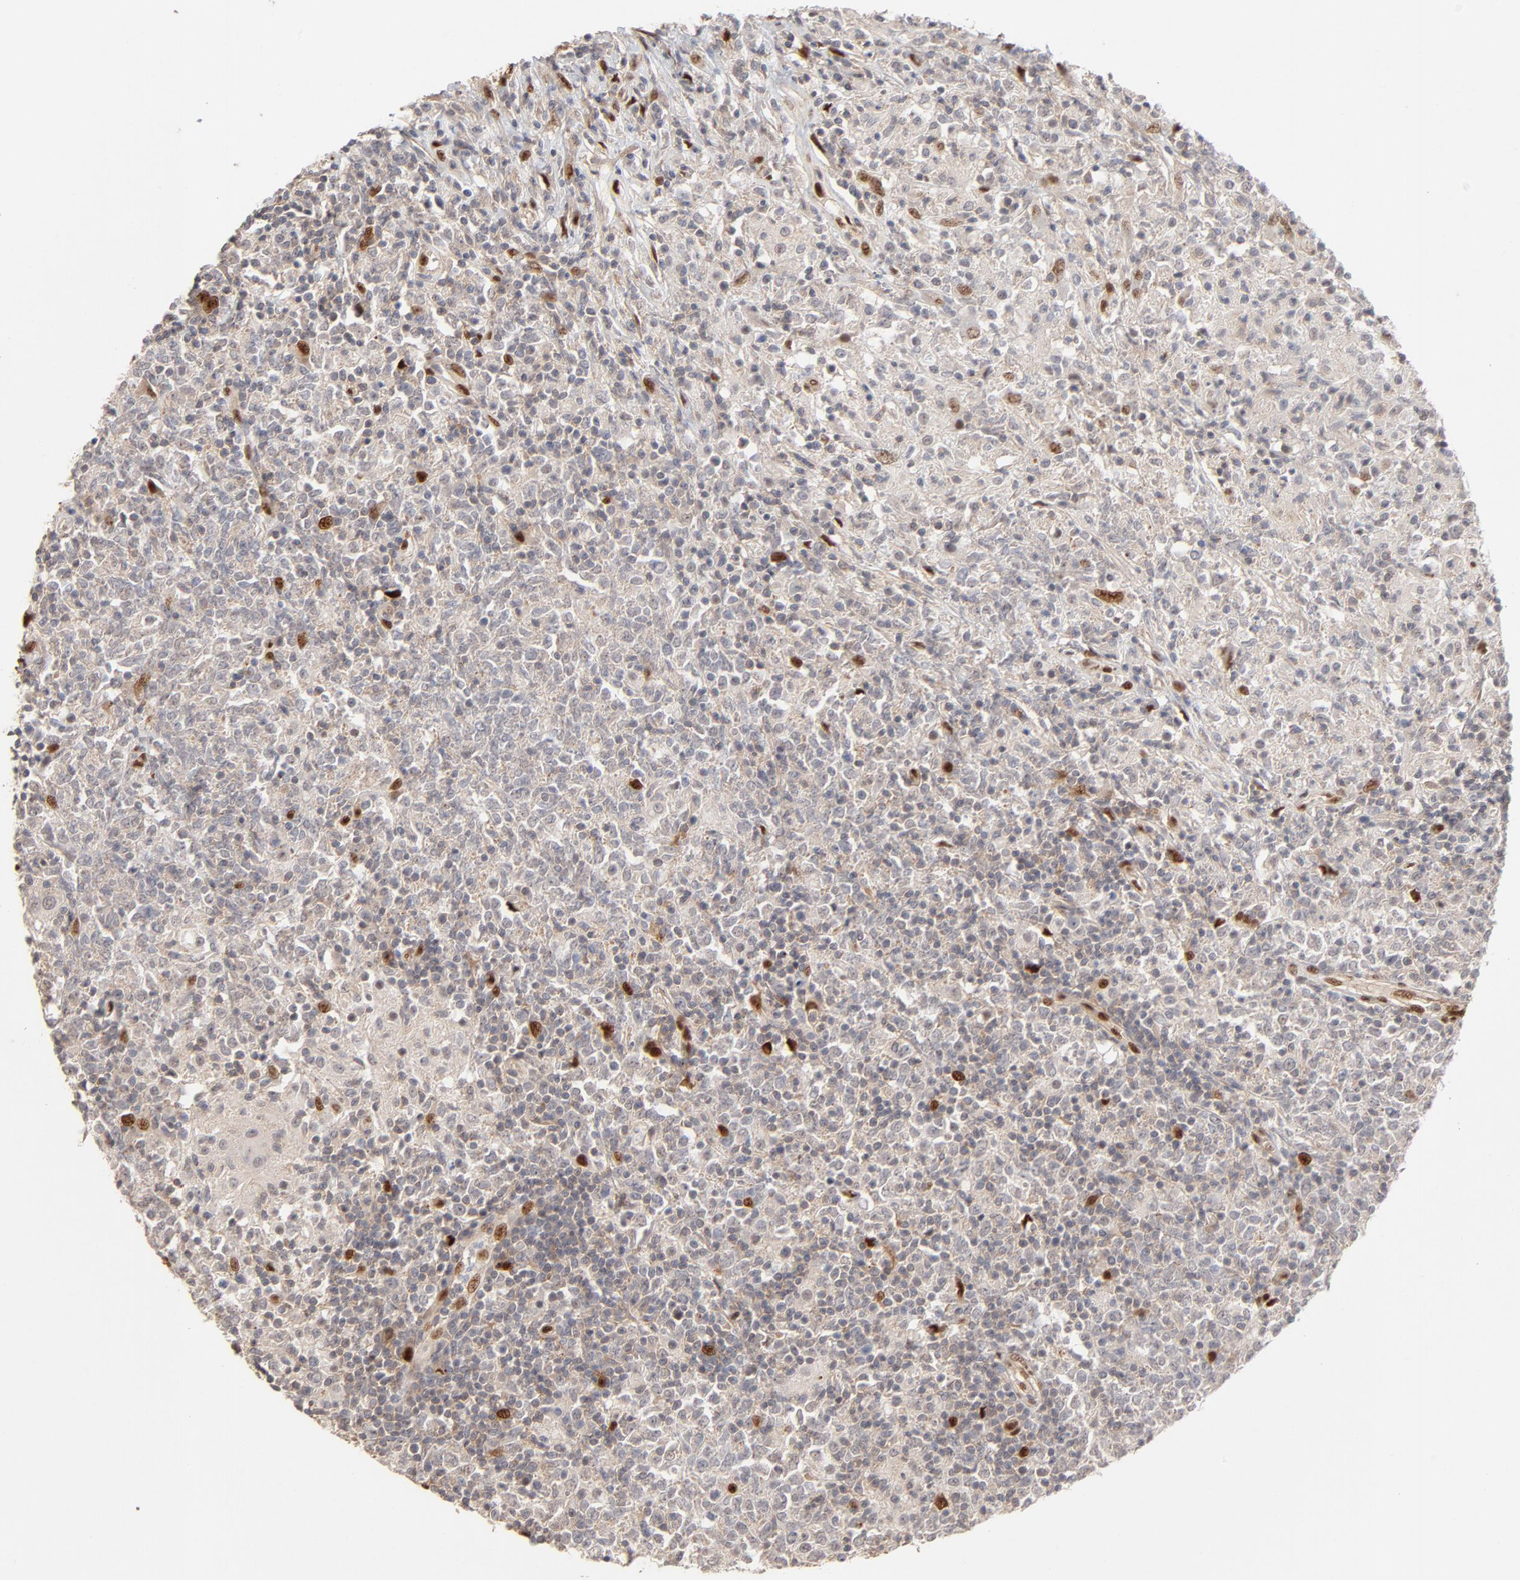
{"staining": {"intensity": "negative", "quantity": "none", "location": "none"}, "tissue": "lymphoma", "cell_type": "Tumor cells", "image_type": "cancer", "snomed": [{"axis": "morphology", "description": "Malignant lymphoma, non-Hodgkin's type, High grade"}, {"axis": "topography", "description": "Lymph node"}], "caption": "A photomicrograph of human high-grade malignant lymphoma, non-Hodgkin's type is negative for staining in tumor cells. (DAB immunohistochemistry (IHC) with hematoxylin counter stain).", "gene": "NFIB", "patient": {"sex": "female", "age": 84}}